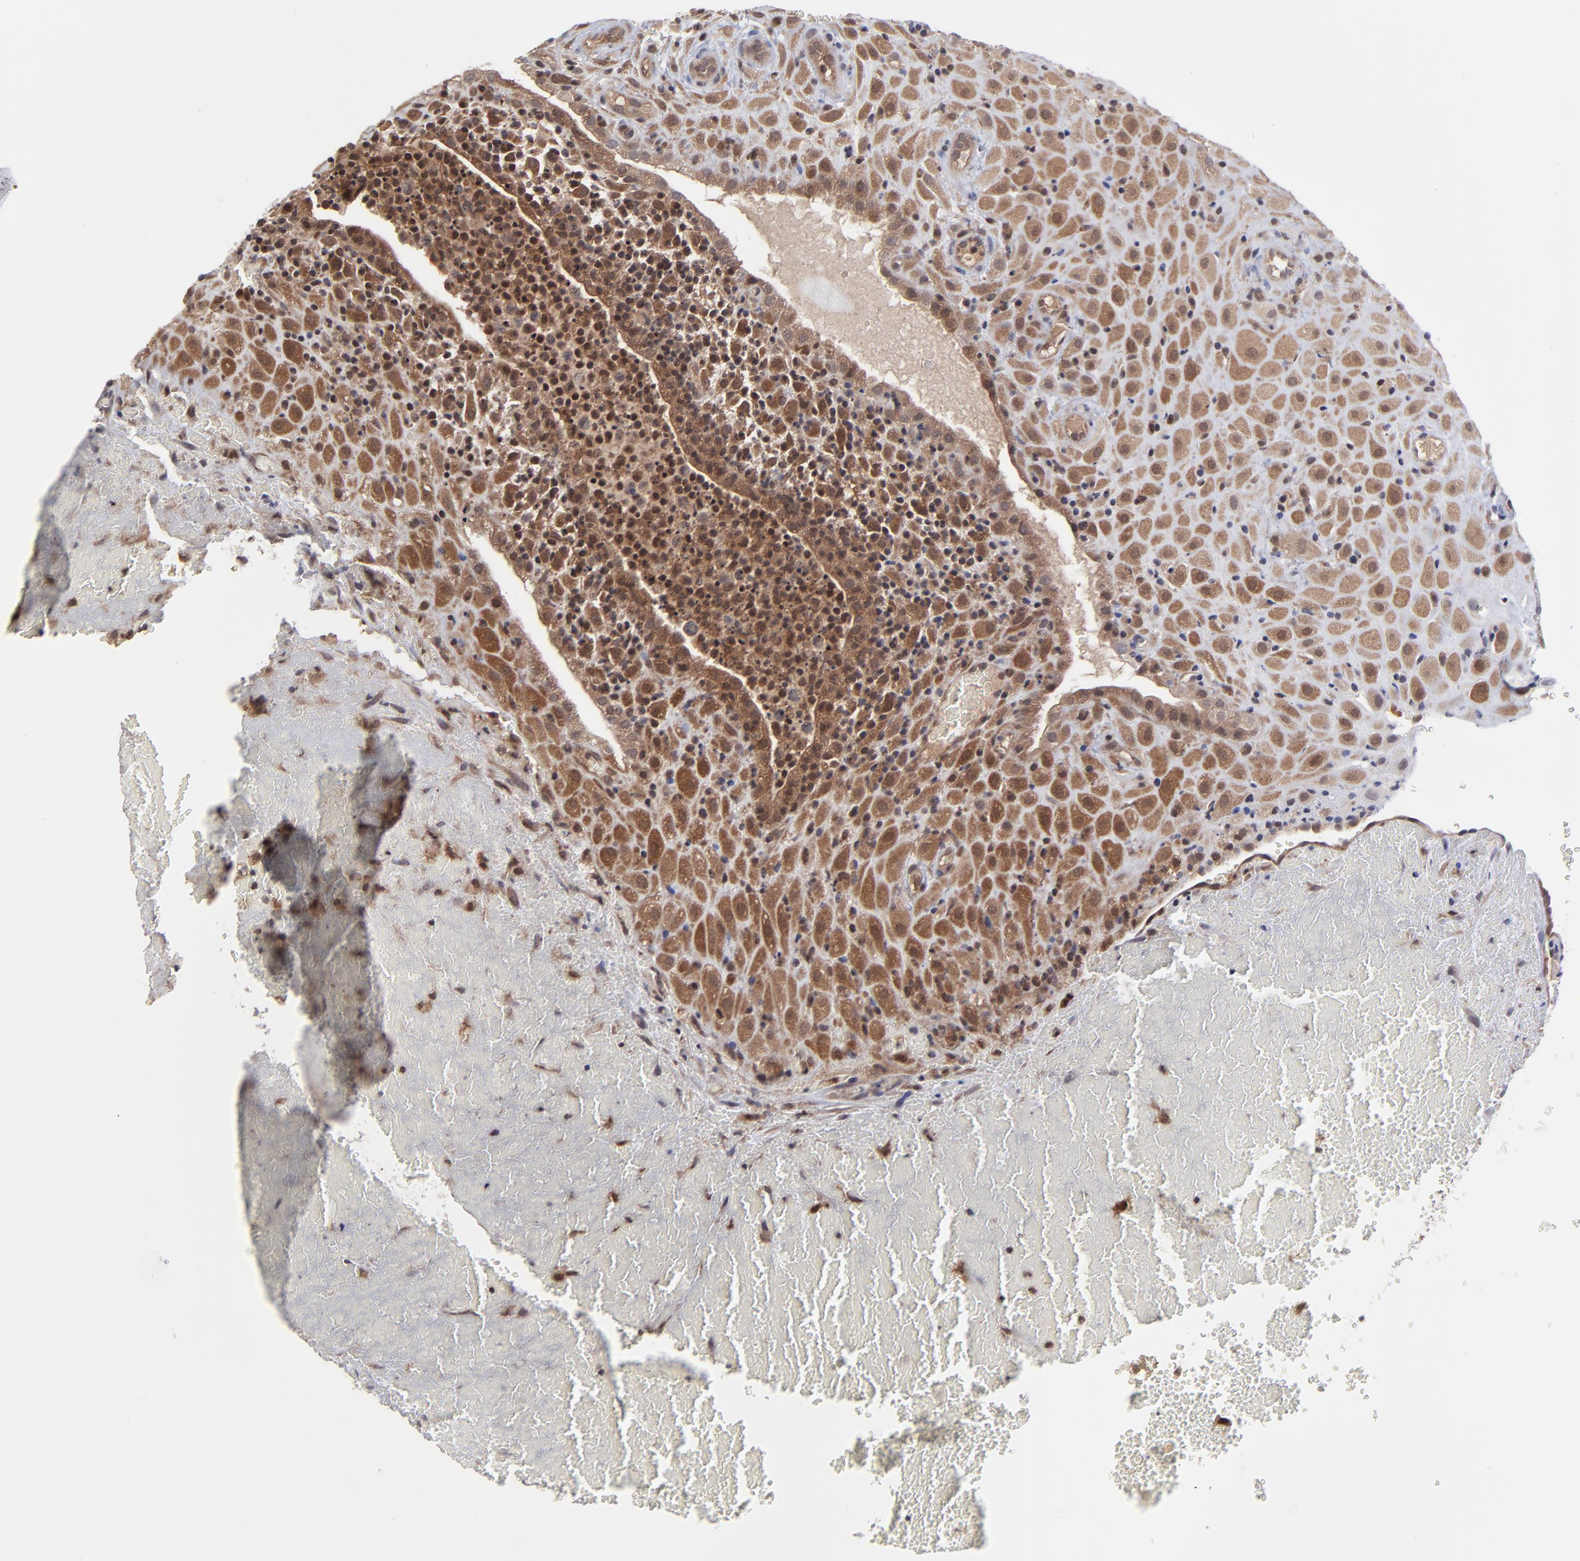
{"staining": {"intensity": "strong", "quantity": ">75%", "location": "cytoplasmic/membranous"}, "tissue": "placenta", "cell_type": "Decidual cells", "image_type": "normal", "snomed": [{"axis": "morphology", "description": "Normal tissue, NOS"}, {"axis": "topography", "description": "Placenta"}], "caption": "Immunohistochemistry (IHC) (DAB (3,3'-diaminobenzidine)) staining of benign human placenta displays strong cytoplasmic/membranous protein positivity in about >75% of decidual cells.", "gene": "UBE2L6", "patient": {"sex": "female", "age": 19}}